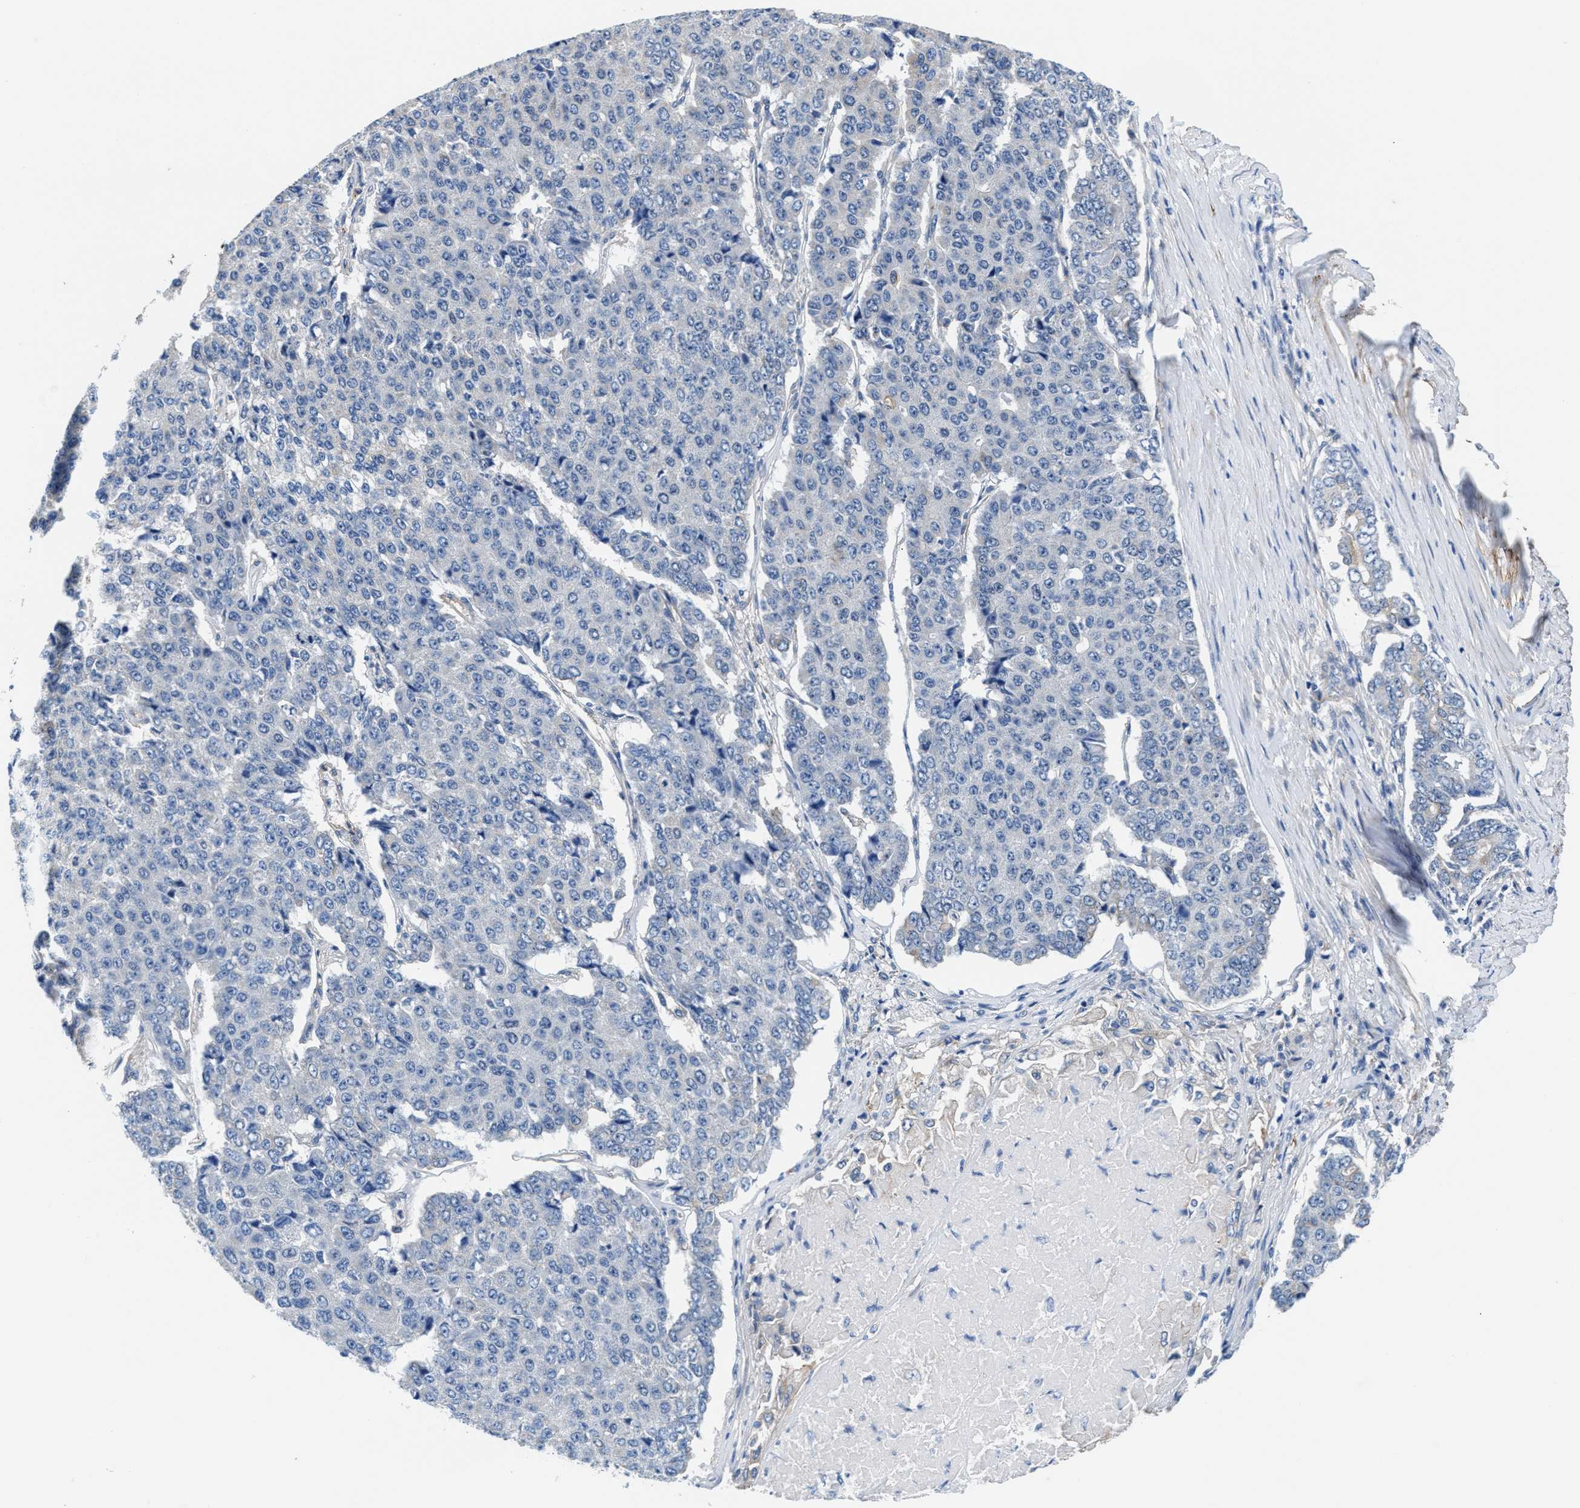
{"staining": {"intensity": "weak", "quantity": "<25%", "location": "cytoplasmic/membranous"}, "tissue": "pancreatic cancer", "cell_type": "Tumor cells", "image_type": "cancer", "snomed": [{"axis": "morphology", "description": "Adenocarcinoma, NOS"}, {"axis": "topography", "description": "Pancreas"}], "caption": "An immunohistochemistry micrograph of pancreatic cancer is shown. There is no staining in tumor cells of pancreatic cancer.", "gene": "PARG", "patient": {"sex": "male", "age": 50}}